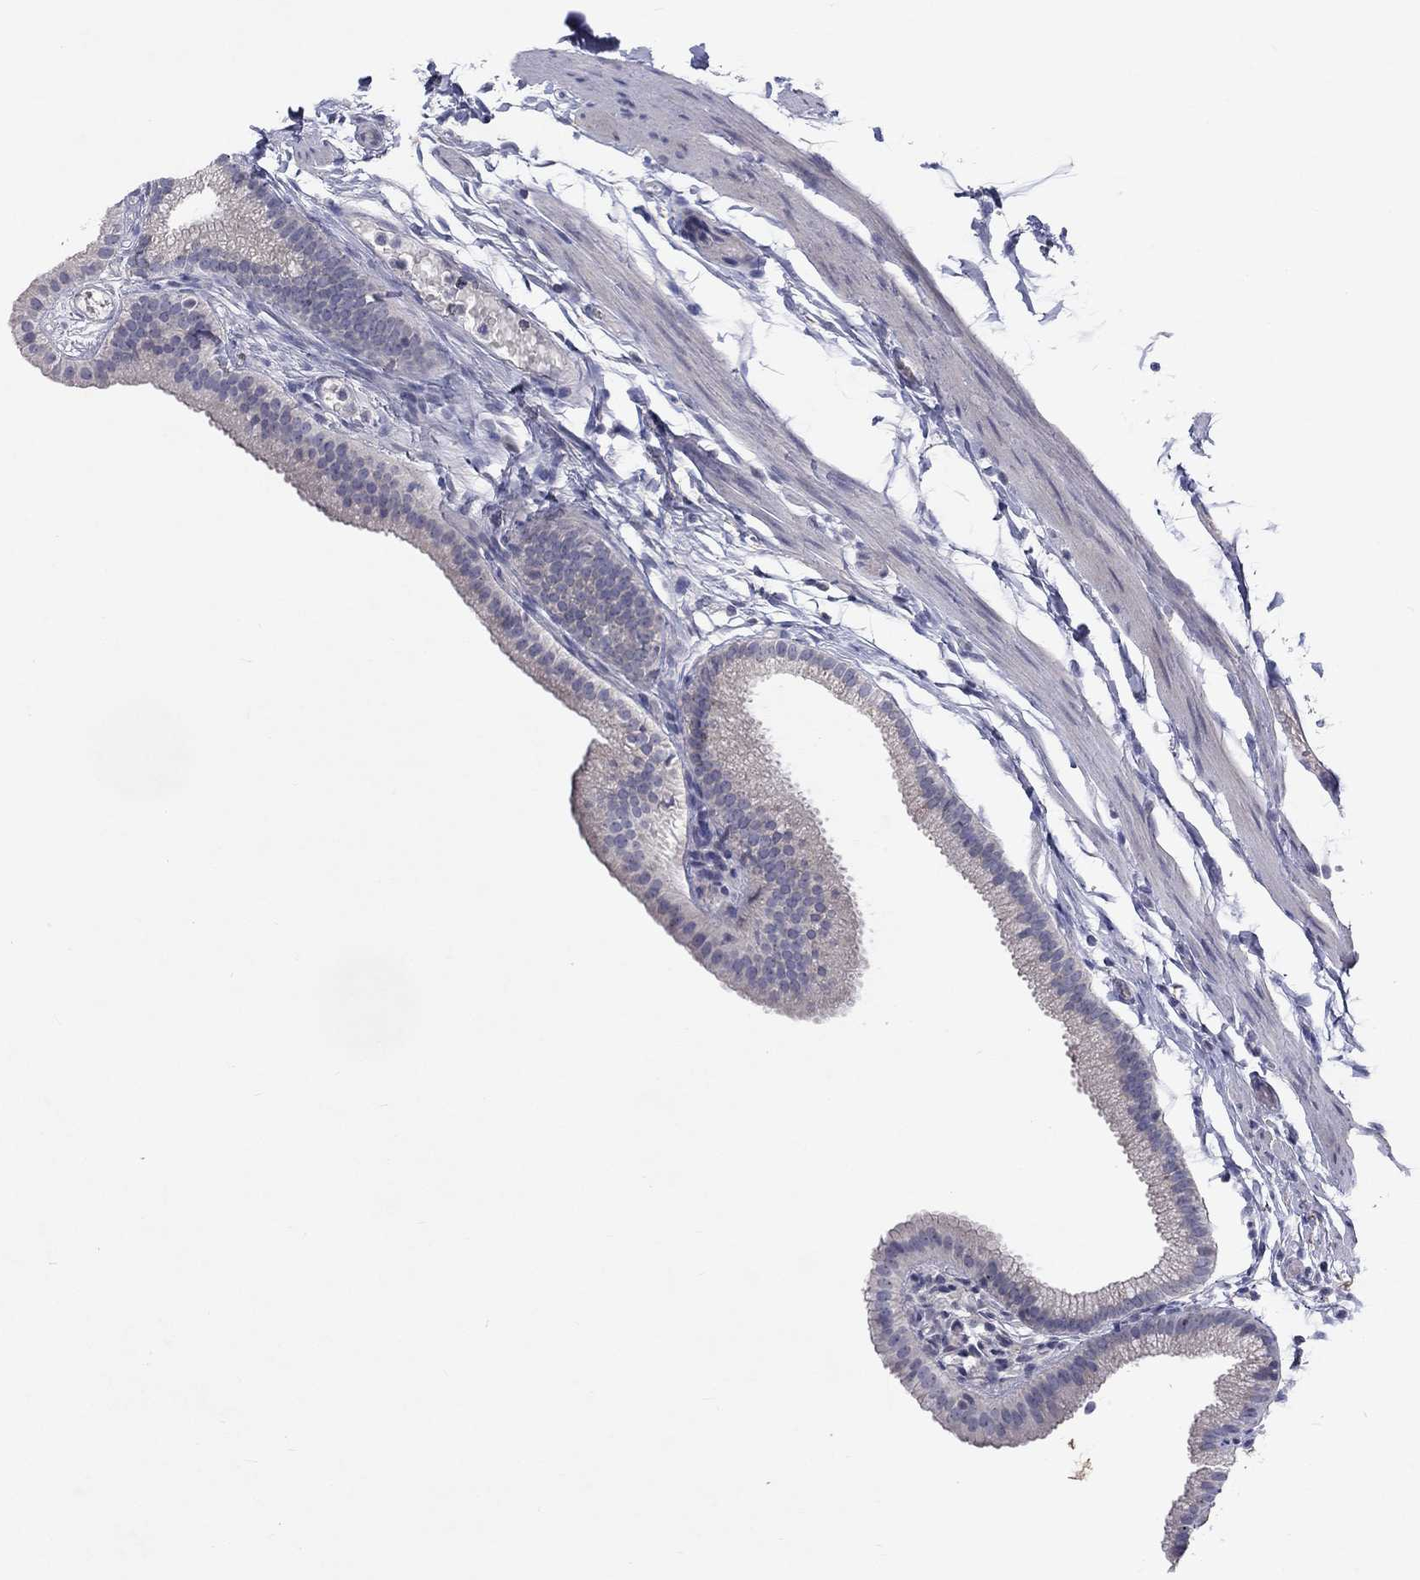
{"staining": {"intensity": "negative", "quantity": "none", "location": "none"}, "tissue": "gallbladder", "cell_type": "Glandular cells", "image_type": "normal", "snomed": [{"axis": "morphology", "description": "Normal tissue, NOS"}, {"axis": "topography", "description": "Gallbladder"}], "caption": "Immunohistochemistry (IHC) of normal human gallbladder exhibits no positivity in glandular cells. Brightfield microscopy of immunohistochemistry stained with DAB (3,3'-diaminobenzidine) (brown) and hematoxylin (blue), captured at high magnification.", "gene": "CACNA1A", "patient": {"sex": "female", "age": 45}}